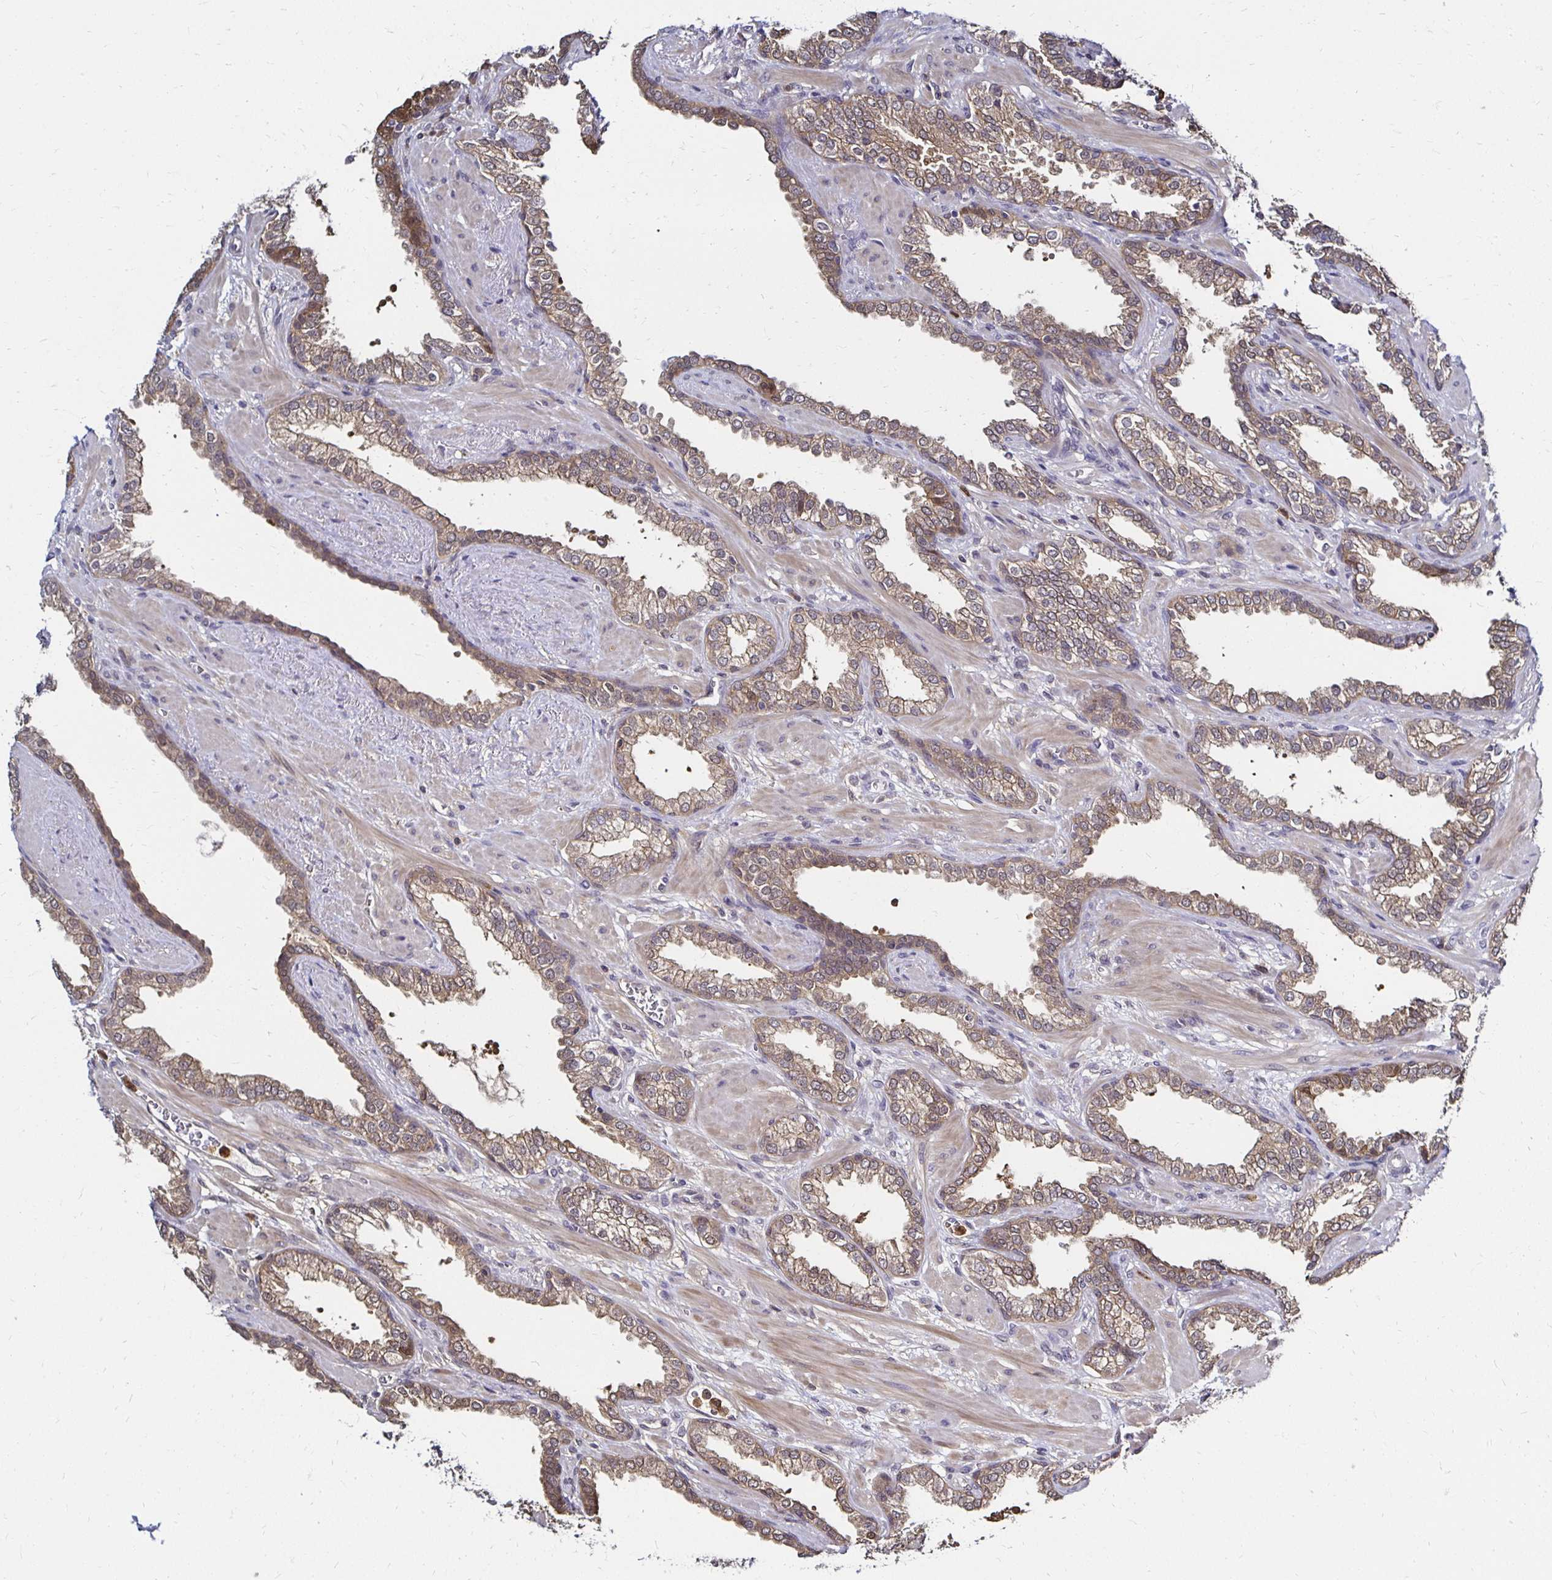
{"staining": {"intensity": "strong", "quantity": "<25%", "location": "cytoplasmic/membranous,nuclear"}, "tissue": "prostate cancer", "cell_type": "Tumor cells", "image_type": "cancer", "snomed": [{"axis": "morphology", "description": "Adenocarcinoma, High grade"}, {"axis": "topography", "description": "Prostate"}], "caption": "A photomicrograph of prostate cancer stained for a protein reveals strong cytoplasmic/membranous and nuclear brown staining in tumor cells.", "gene": "TXN", "patient": {"sex": "male", "age": 60}}